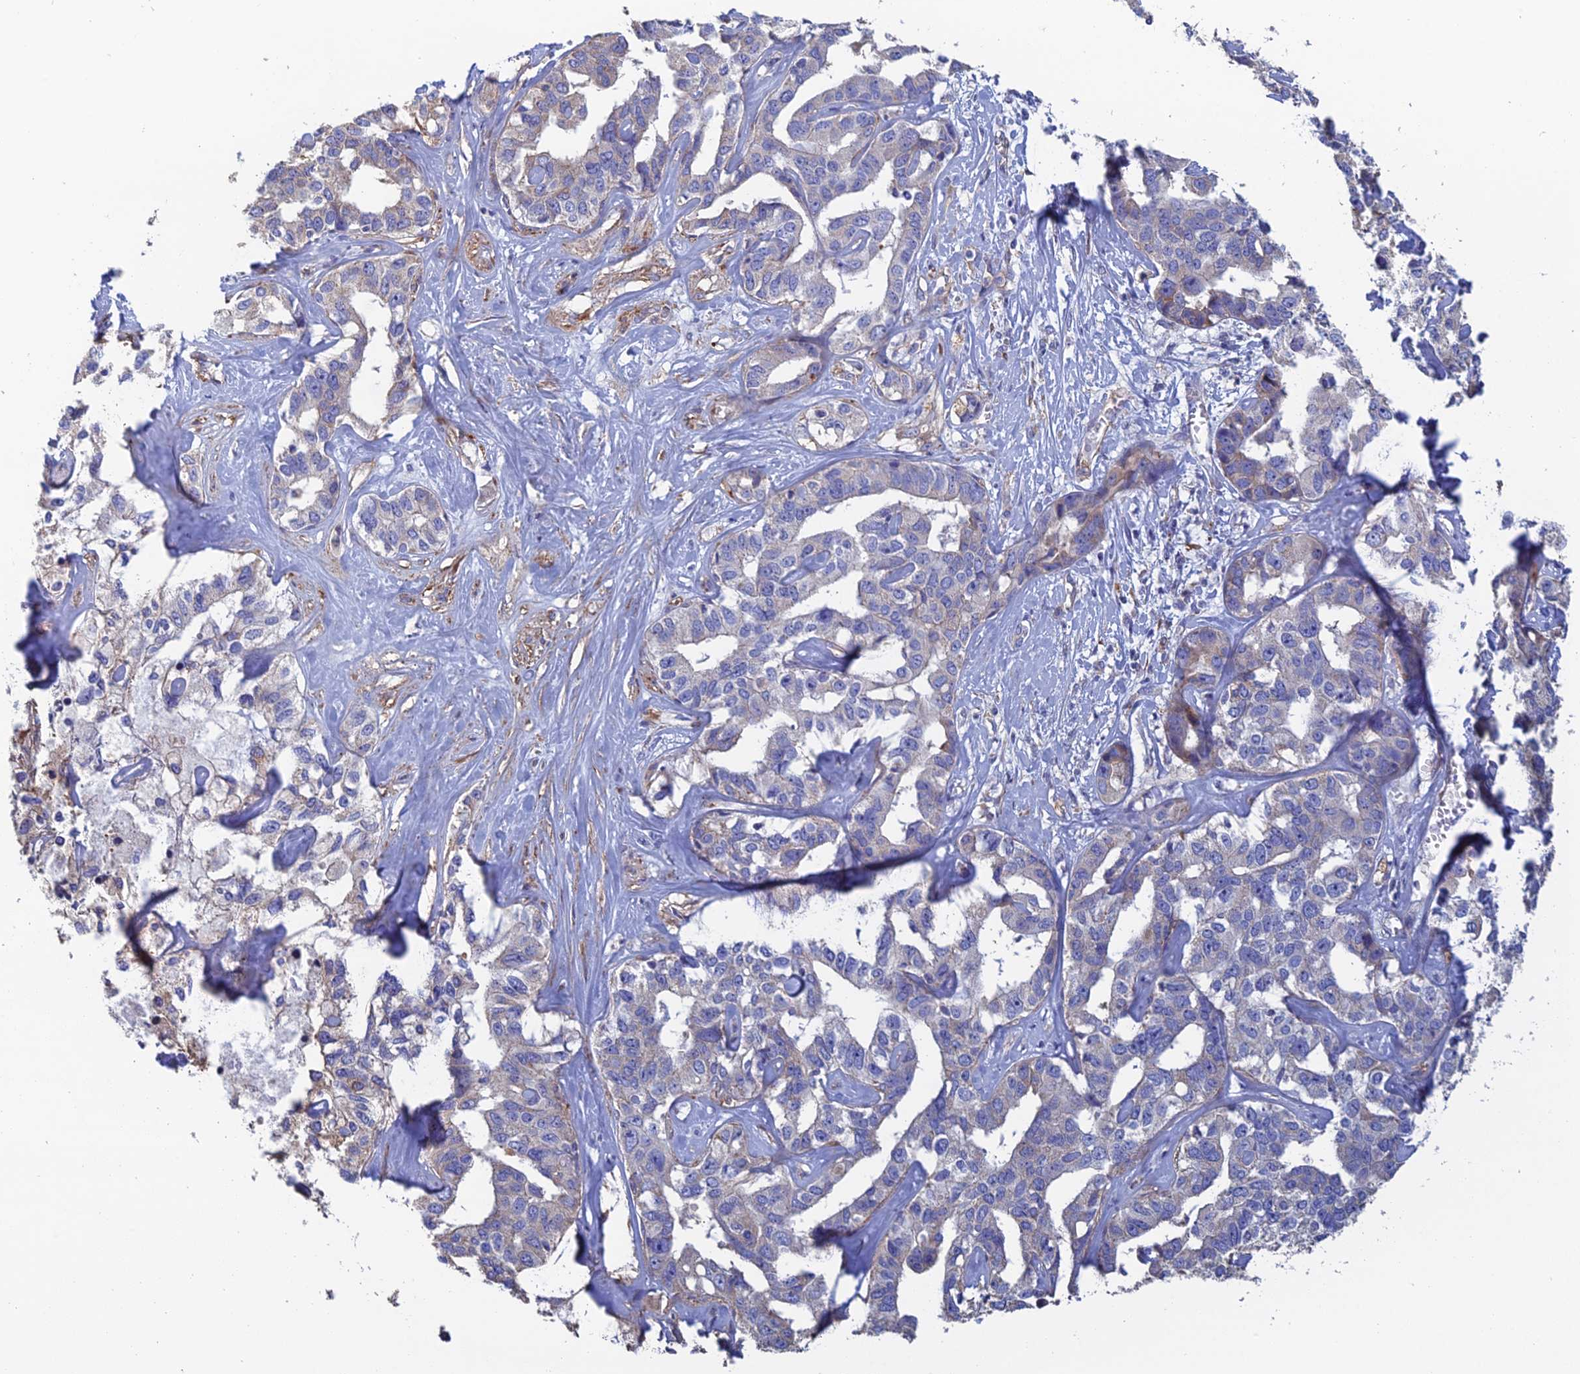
{"staining": {"intensity": "weak", "quantity": "<25%", "location": "cytoplasmic/membranous"}, "tissue": "liver cancer", "cell_type": "Tumor cells", "image_type": "cancer", "snomed": [{"axis": "morphology", "description": "Cholangiocarcinoma"}, {"axis": "topography", "description": "Liver"}], "caption": "The photomicrograph exhibits no staining of tumor cells in cholangiocarcinoma (liver).", "gene": "PCDHA5", "patient": {"sex": "male", "age": 59}}